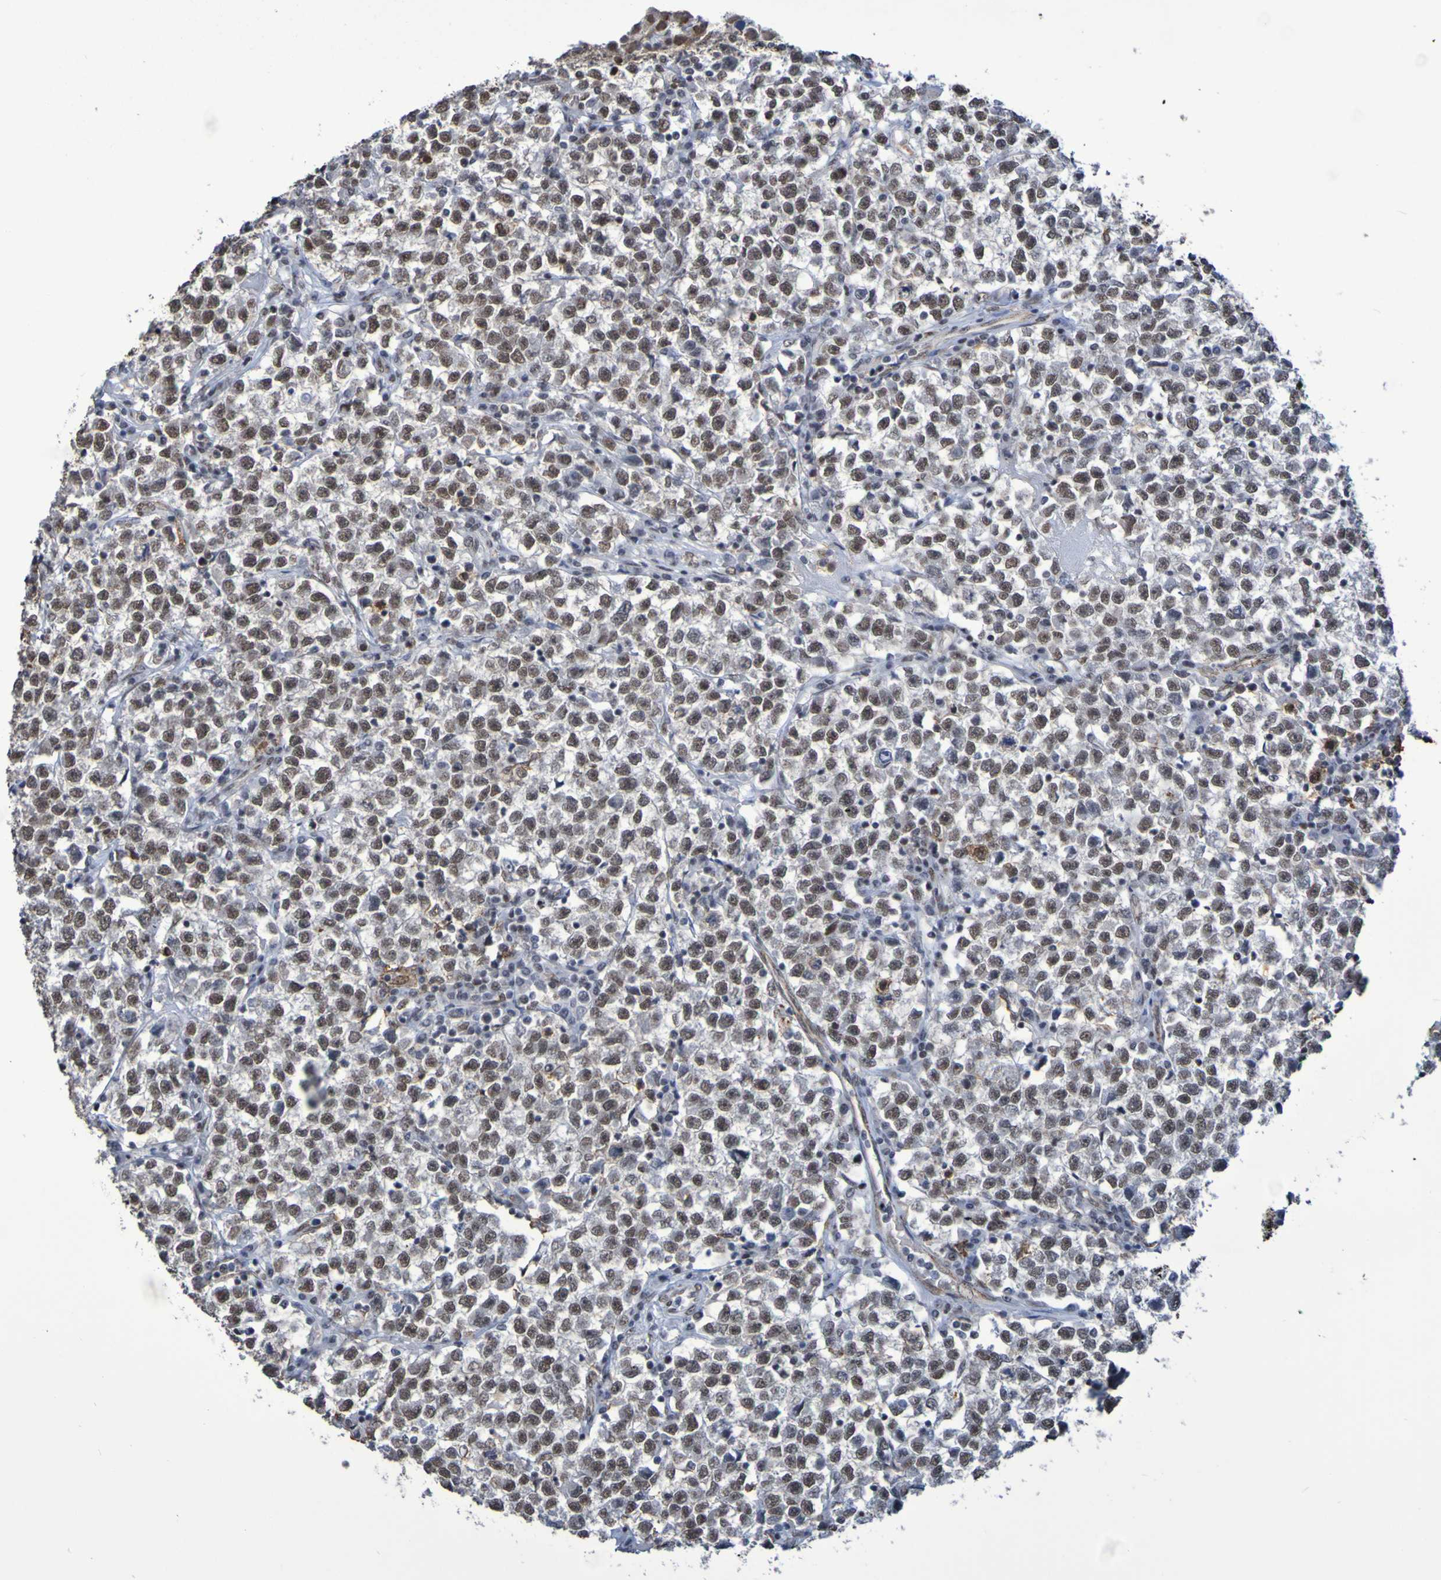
{"staining": {"intensity": "moderate", "quantity": ">75%", "location": "nuclear"}, "tissue": "testis cancer", "cell_type": "Tumor cells", "image_type": "cancer", "snomed": [{"axis": "morphology", "description": "Seminoma, NOS"}, {"axis": "topography", "description": "Testis"}], "caption": "IHC photomicrograph of neoplastic tissue: seminoma (testis) stained using immunohistochemistry shows medium levels of moderate protein expression localized specifically in the nuclear of tumor cells, appearing as a nuclear brown color.", "gene": "MRTFB", "patient": {"sex": "male", "age": 22}}